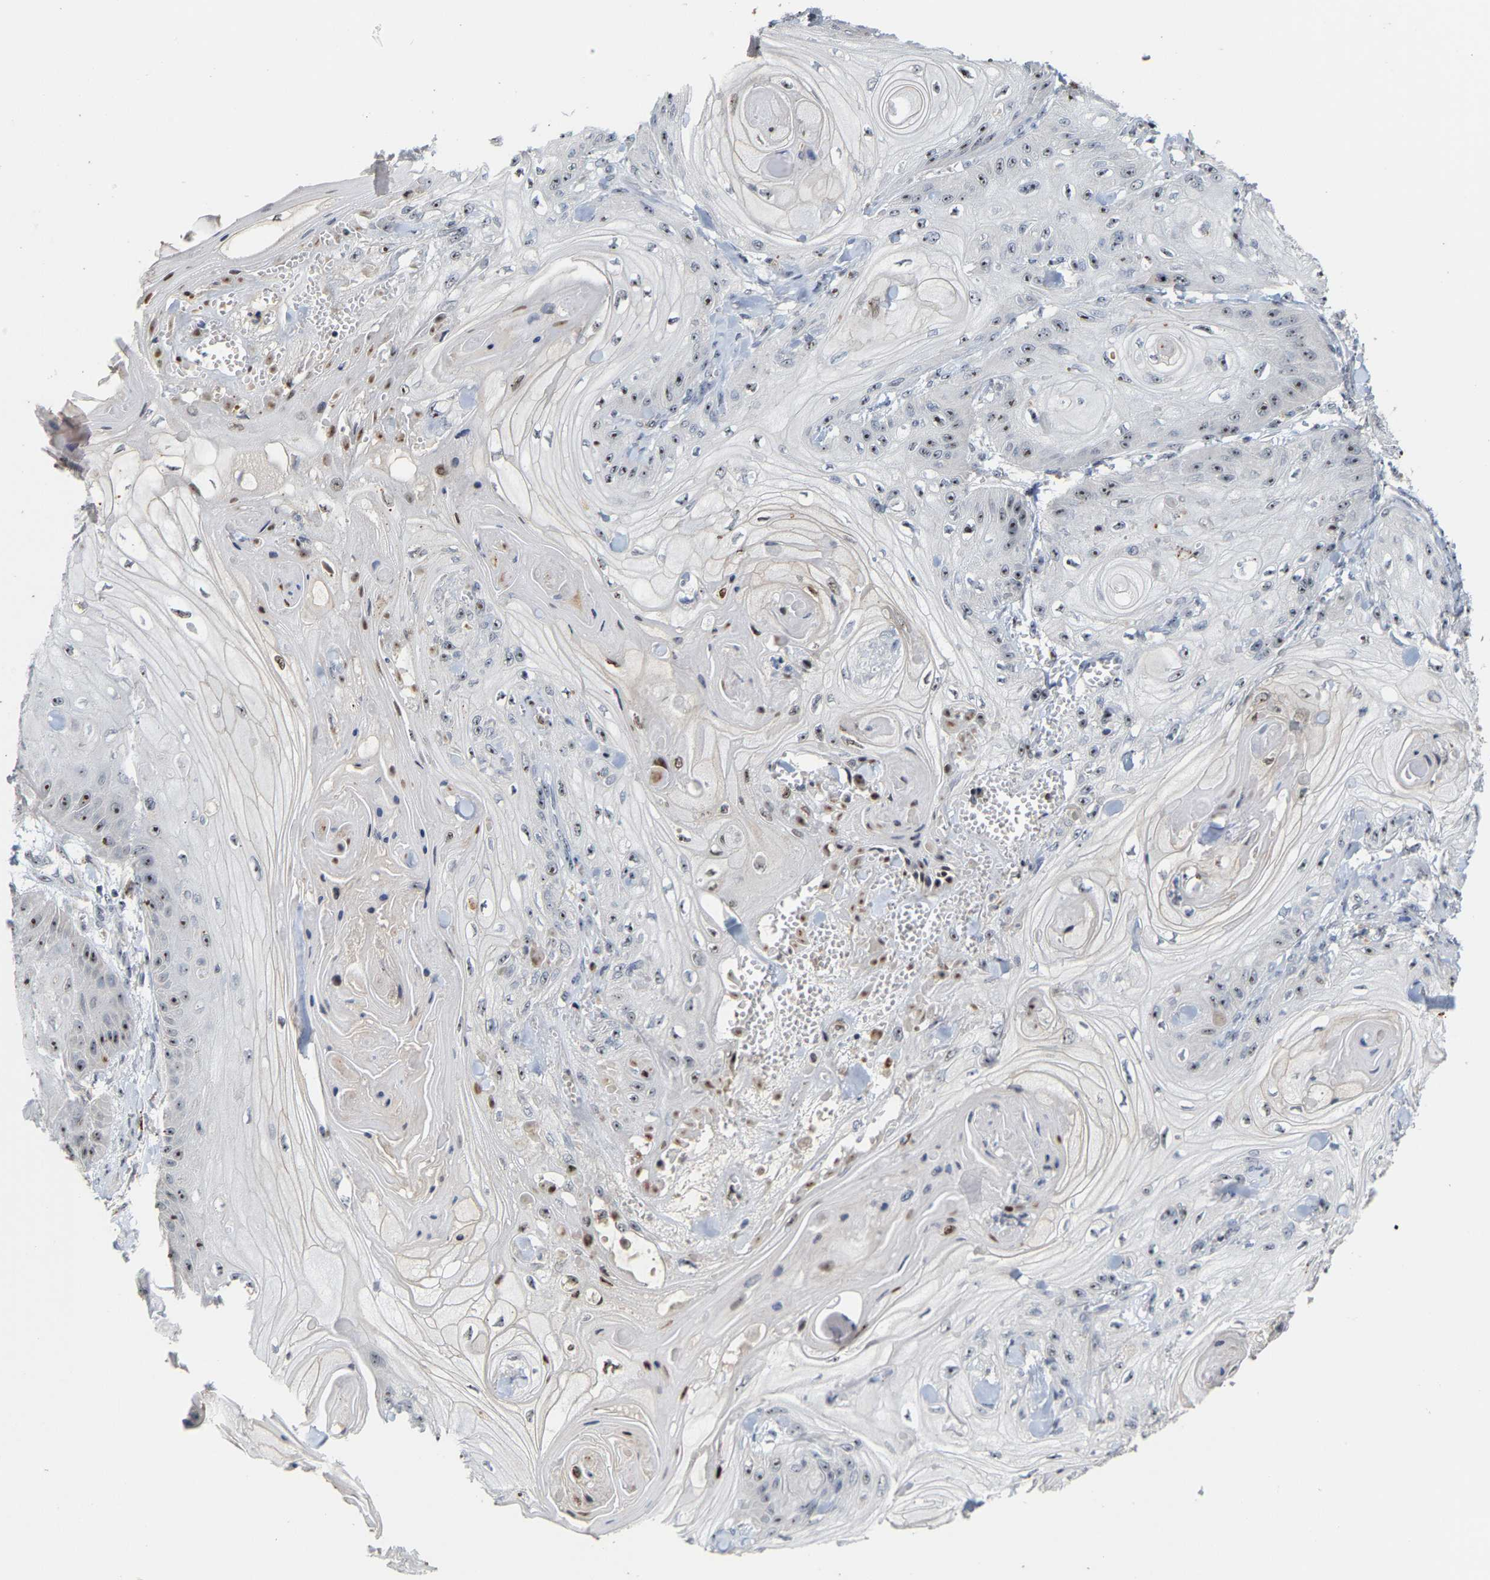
{"staining": {"intensity": "strong", "quantity": "25%-75%", "location": "nuclear"}, "tissue": "skin cancer", "cell_type": "Tumor cells", "image_type": "cancer", "snomed": [{"axis": "morphology", "description": "Squamous cell carcinoma, NOS"}, {"axis": "topography", "description": "Skin"}], "caption": "Immunohistochemistry photomicrograph of skin squamous cell carcinoma stained for a protein (brown), which exhibits high levels of strong nuclear staining in about 25%-75% of tumor cells.", "gene": "NOP58", "patient": {"sex": "male", "age": 74}}